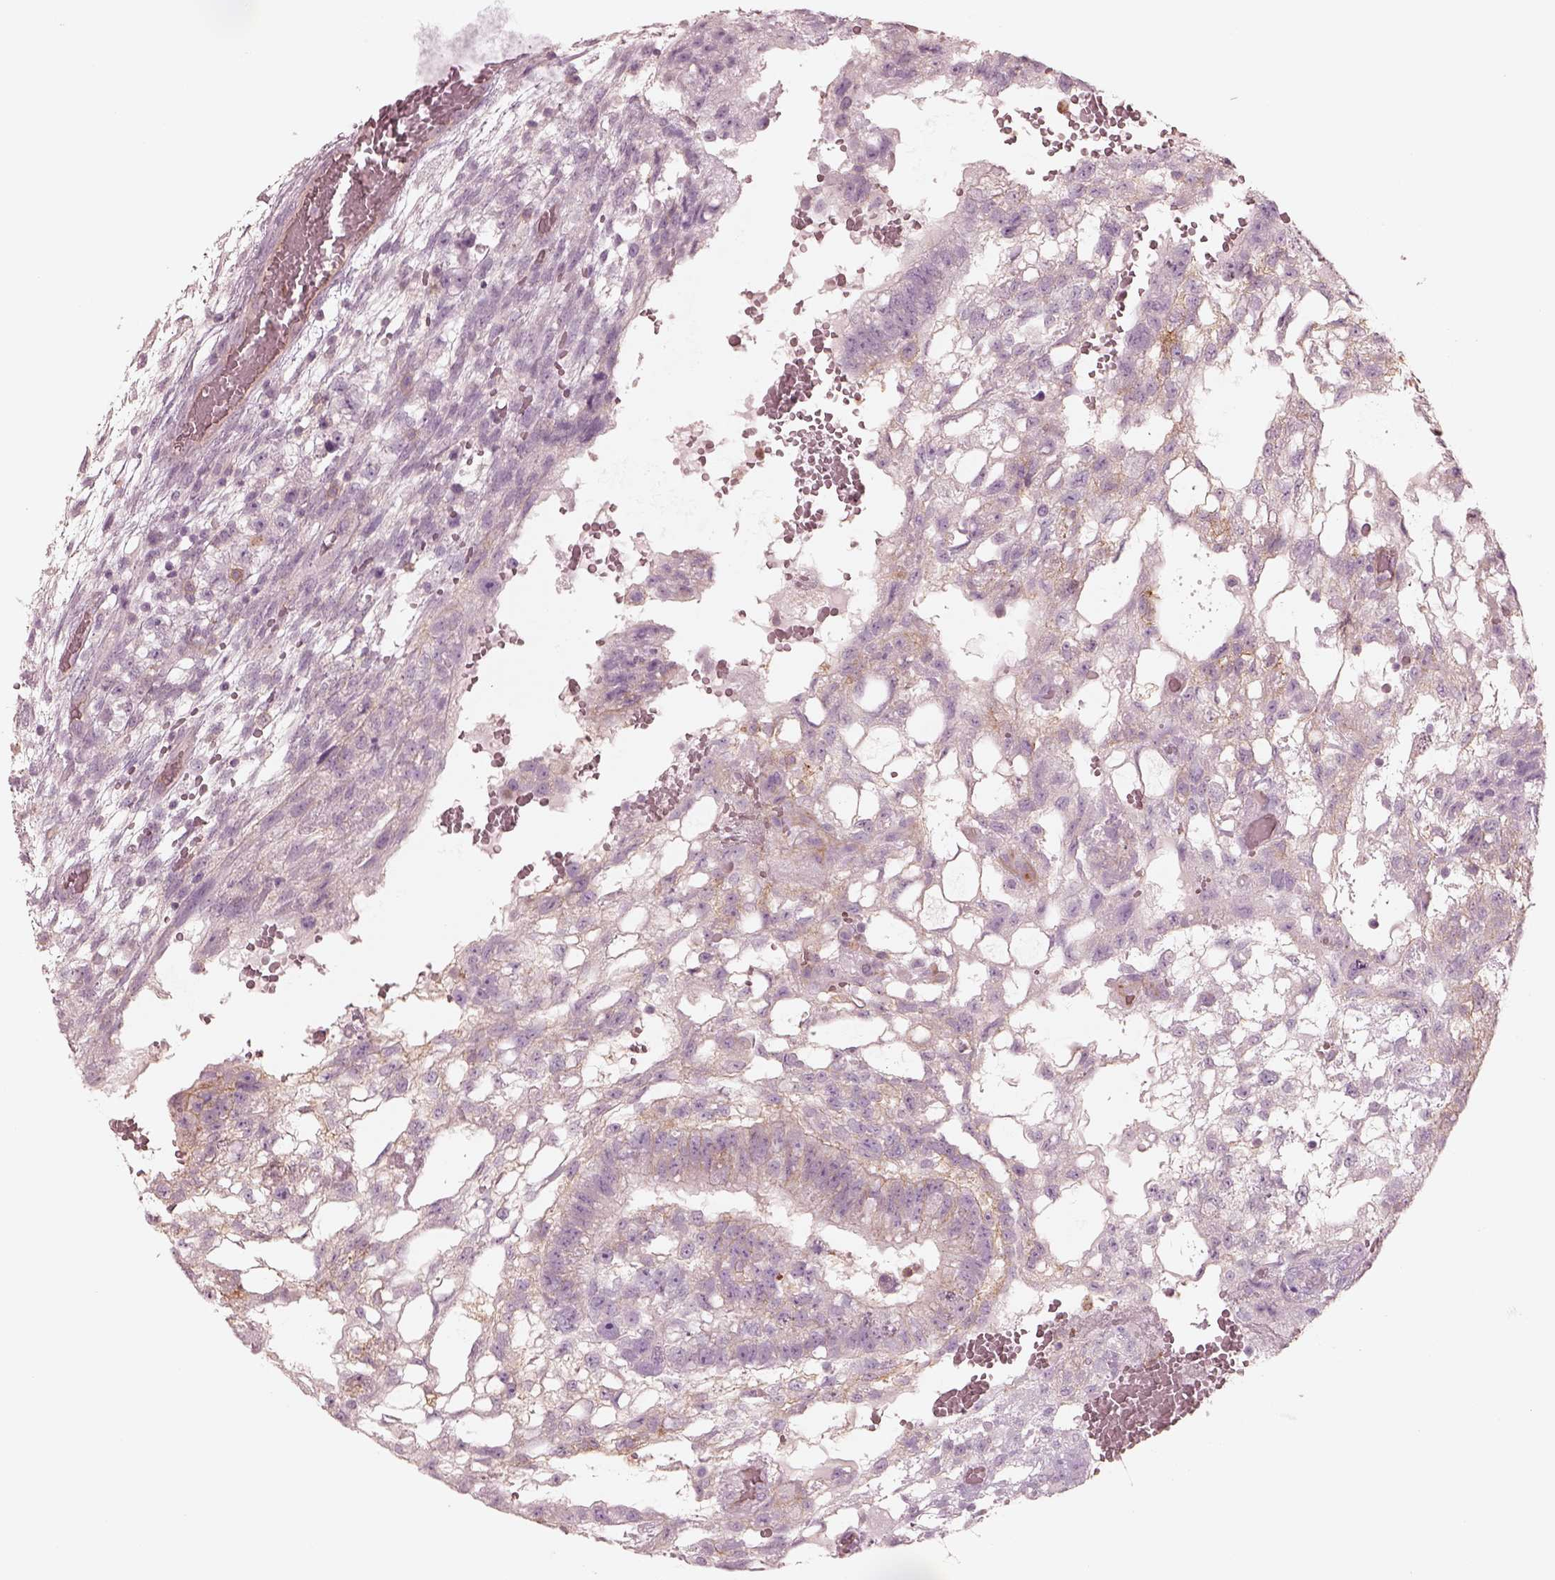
{"staining": {"intensity": "weak", "quantity": "25%-75%", "location": "cytoplasmic/membranous"}, "tissue": "testis cancer", "cell_type": "Tumor cells", "image_type": "cancer", "snomed": [{"axis": "morphology", "description": "Carcinoma, Embryonal, NOS"}, {"axis": "topography", "description": "Testis"}], "caption": "An image showing weak cytoplasmic/membranous expression in about 25%-75% of tumor cells in embryonal carcinoma (testis), as visualized by brown immunohistochemical staining.", "gene": "GPRIN1", "patient": {"sex": "male", "age": 32}}